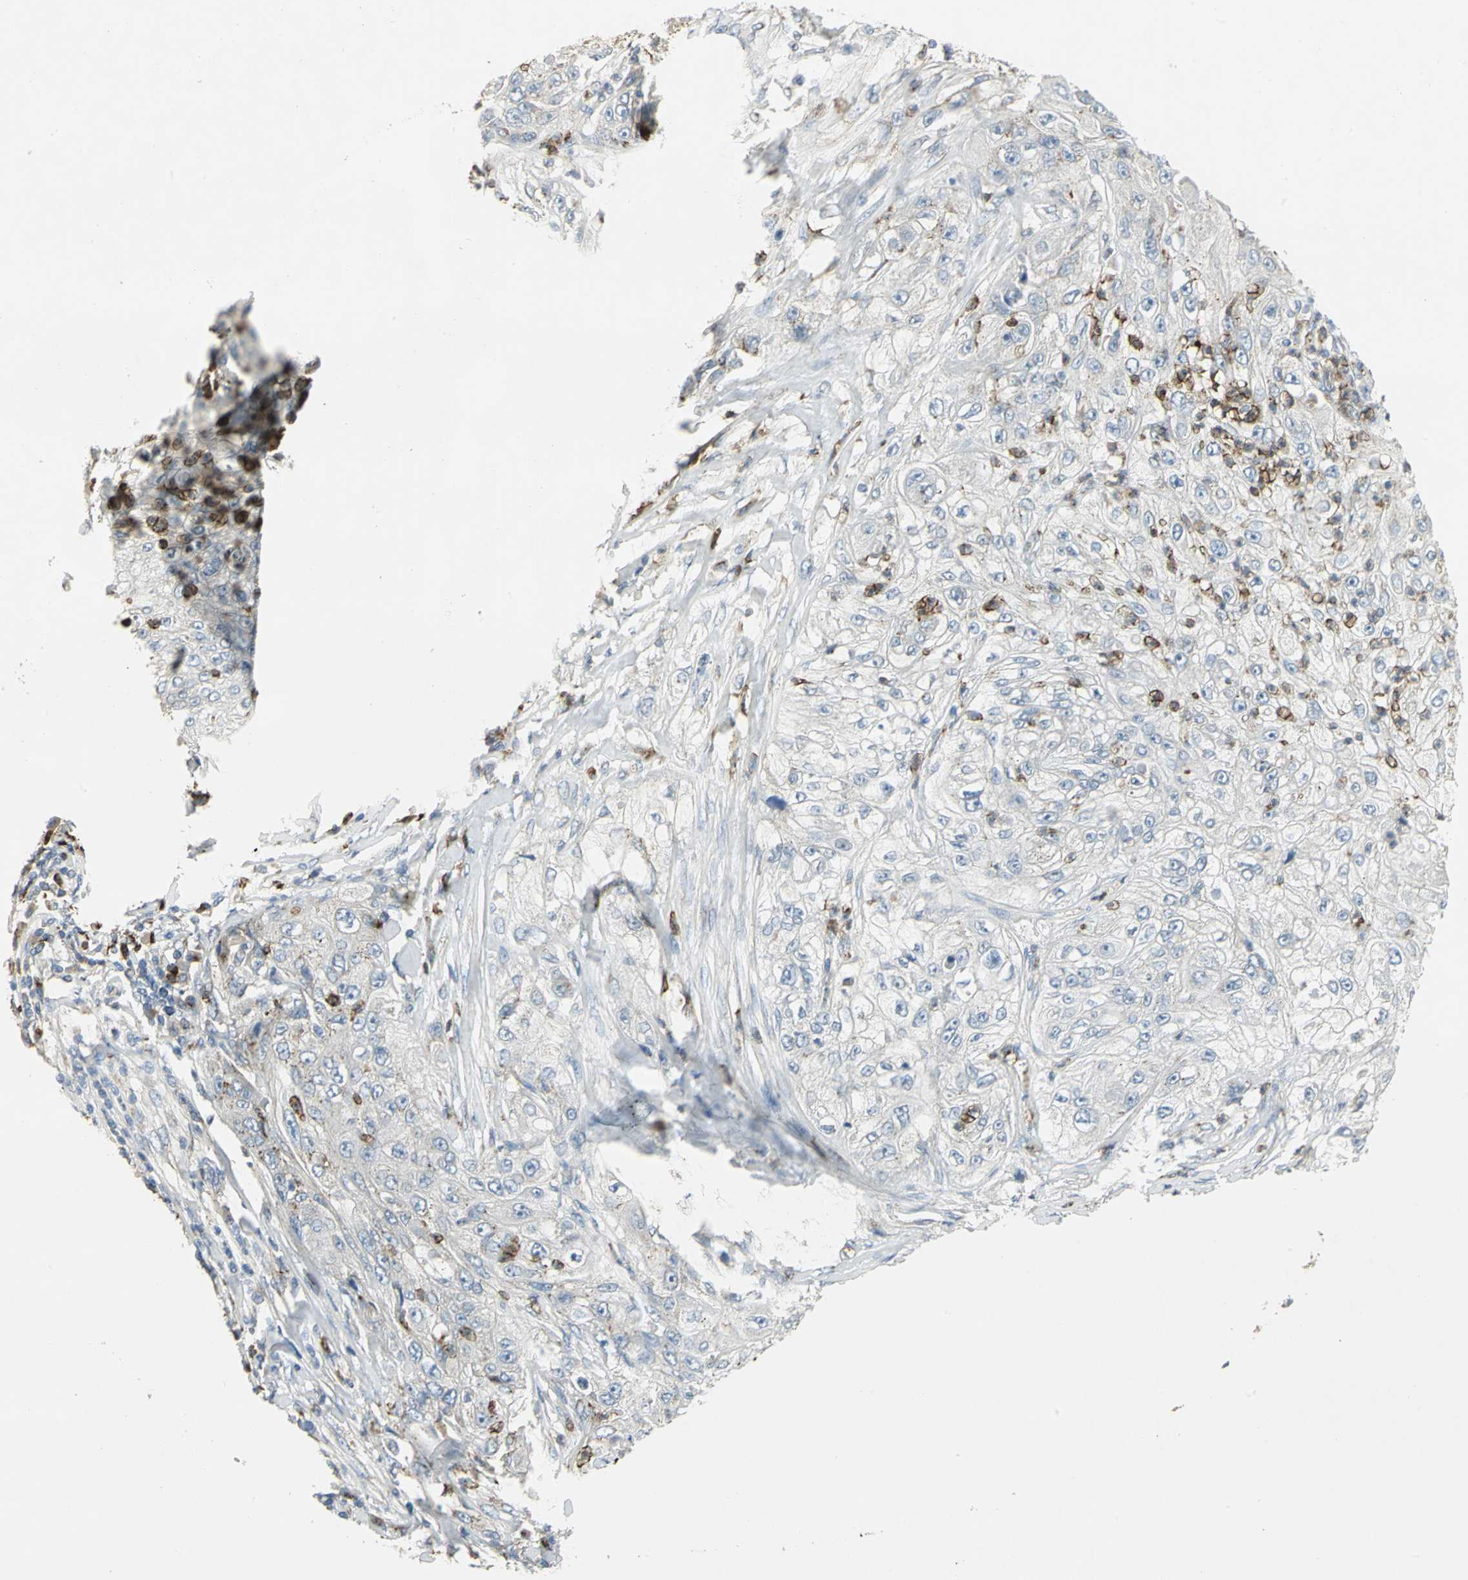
{"staining": {"intensity": "moderate", "quantity": "<25%", "location": "cytoplasmic/membranous"}, "tissue": "lung cancer", "cell_type": "Tumor cells", "image_type": "cancer", "snomed": [{"axis": "morphology", "description": "Inflammation, NOS"}, {"axis": "morphology", "description": "Squamous cell carcinoma, NOS"}, {"axis": "topography", "description": "Lymph node"}, {"axis": "topography", "description": "Soft tissue"}, {"axis": "topography", "description": "Lung"}], "caption": "A high-resolution histopathology image shows immunohistochemistry staining of squamous cell carcinoma (lung), which exhibits moderate cytoplasmic/membranous positivity in approximately <25% of tumor cells.", "gene": "TM9SF2", "patient": {"sex": "male", "age": 66}}